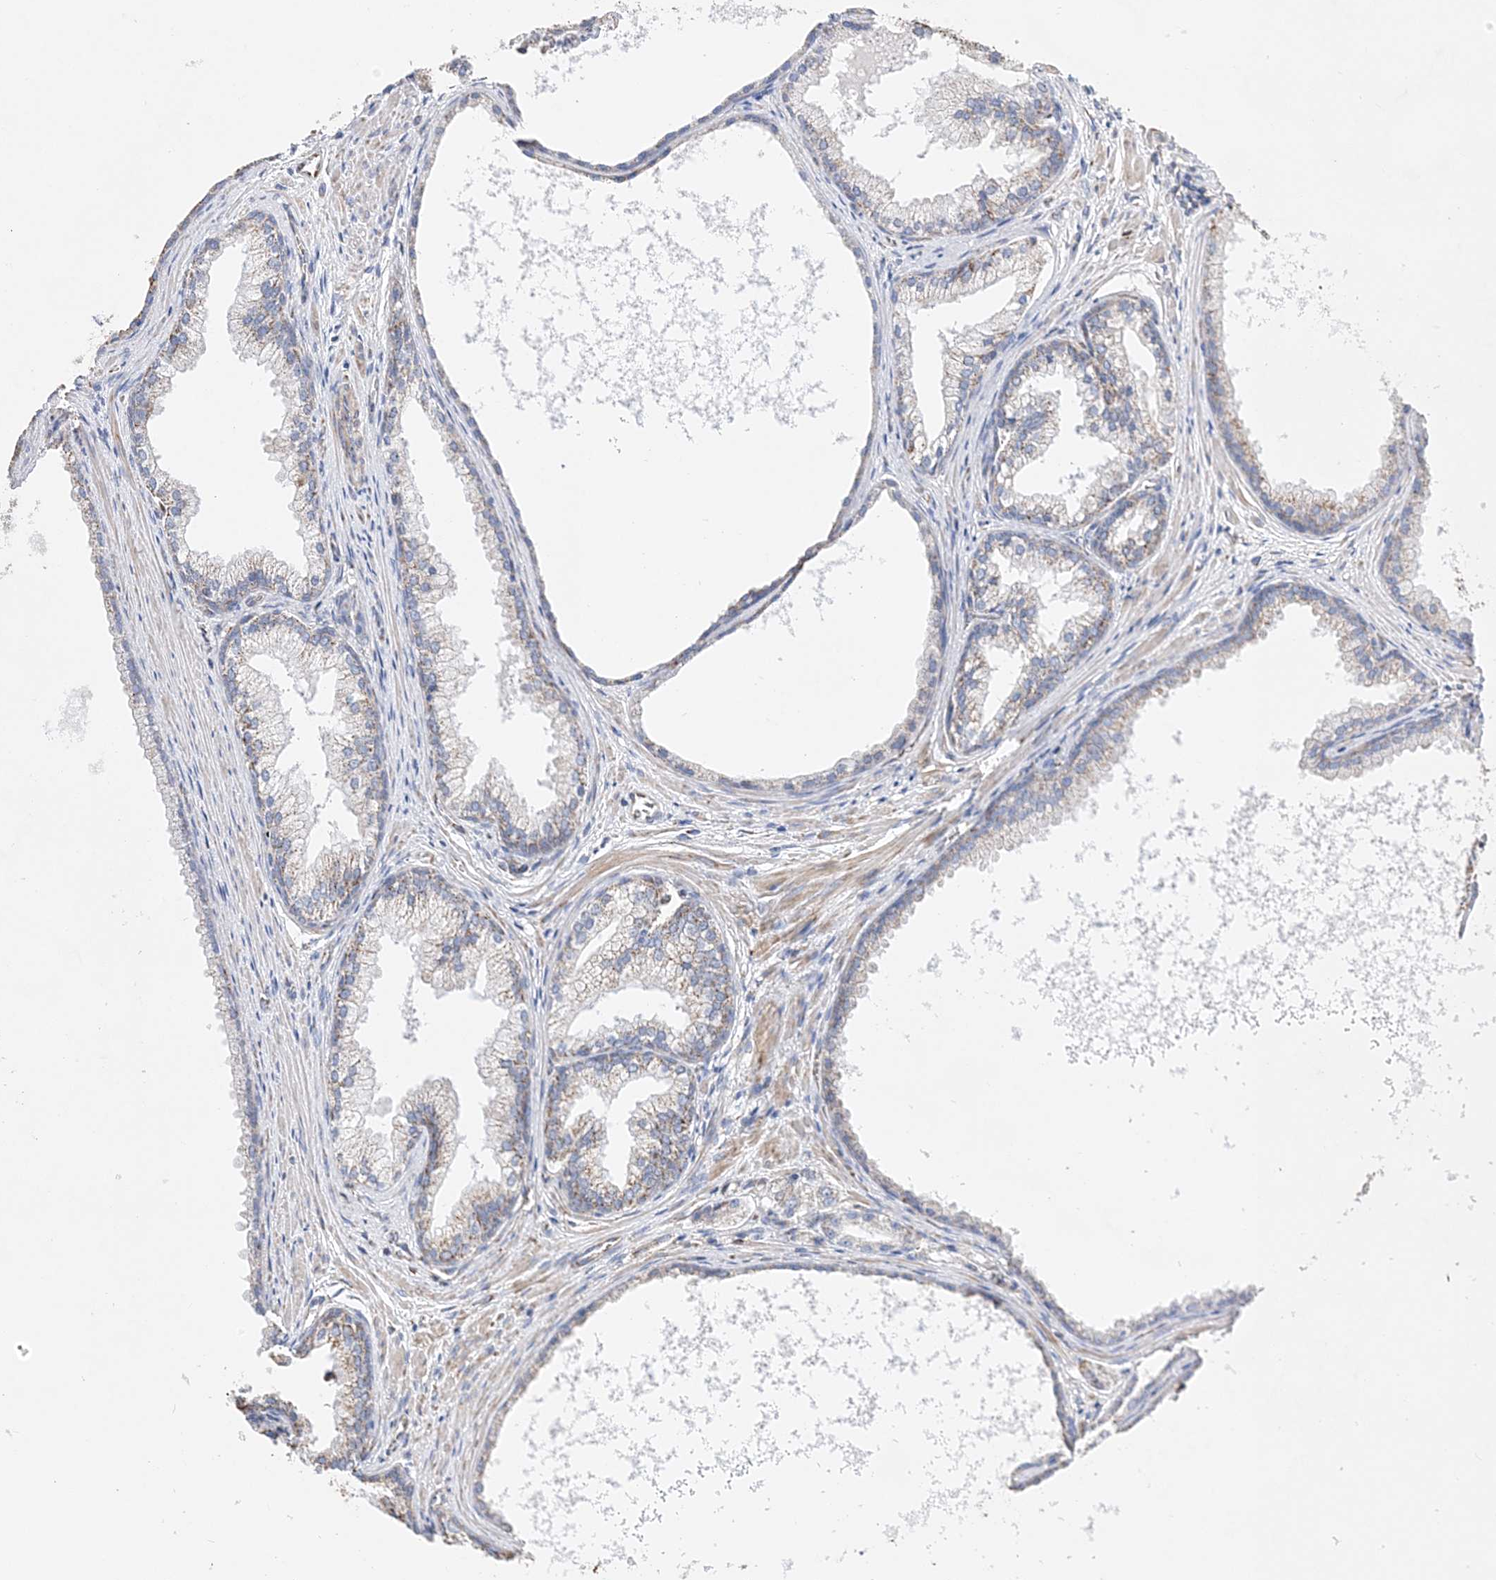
{"staining": {"intensity": "weak", "quantity": "<25%", "location": "cytoplasmic/membranous"}, "tissue": "prostate cancer", "cell_type": "Tumor cells", "image_type": "cancer", "snomed": [{"axis": "morphology", "description": "Adenocarcinoma, Low grade"}, {"axis": "topography", "description": "Prostate"}], "caption": "Tumor cells are negative for brown protein staining in low-grade adenocarcinoma (prostate).", "gene": "ACOT9", "patient": {"sex": "male", "age": 54}}